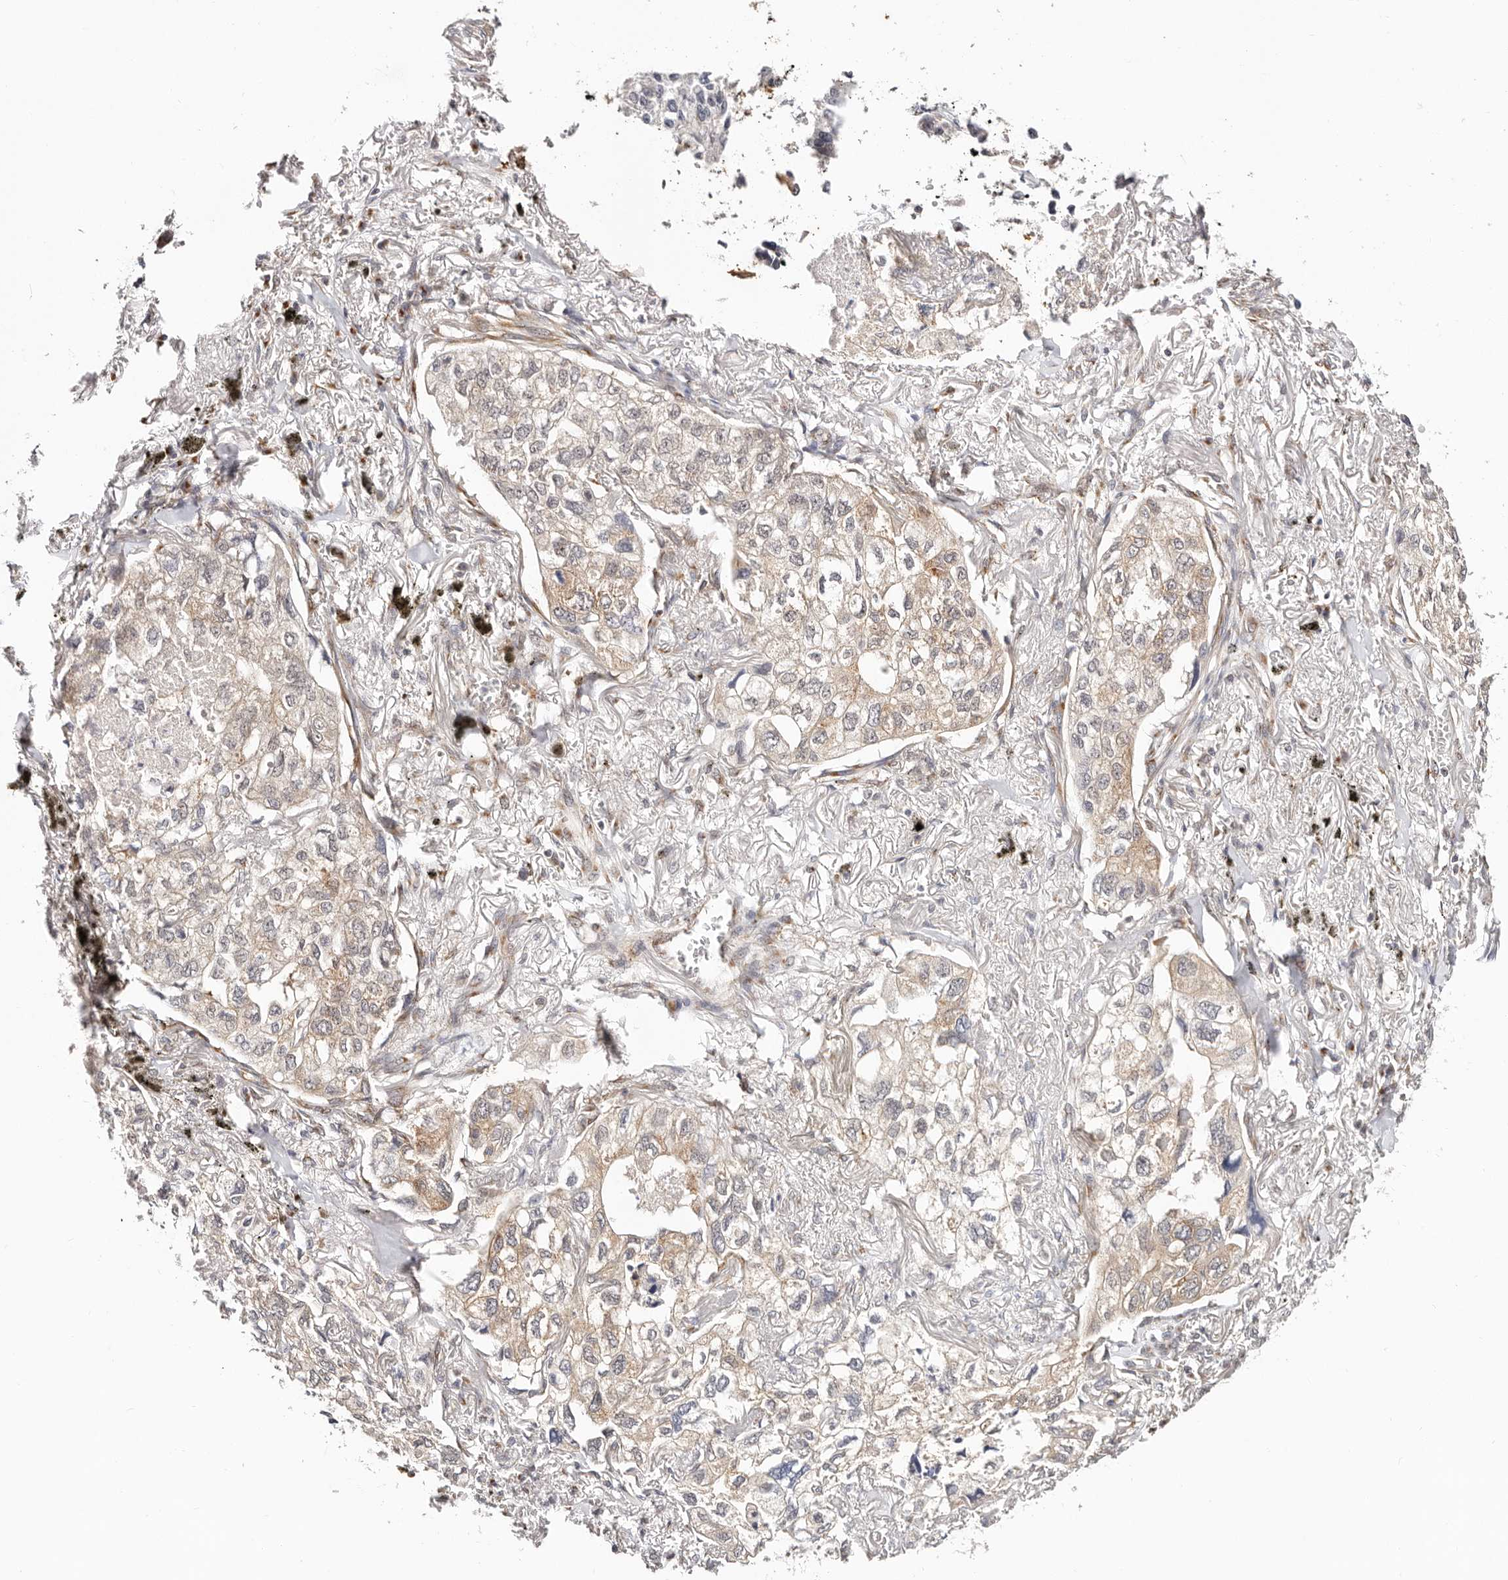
{"staining": {"intensity": "weak", "quantity": "25%-75%", "location": "cytoplasmic/membranous"}, "tissue": "lung cancer", "cell_type": "Tumor cells", "image_type": "cancer", "snomed": [{"axis": "morphology", "description": "Adenocarcinoma, NOS"}, {"axis": "topography", "description": "Lung"}], "caption": "Lung cancer stained for a protein reveals weak cytoplasmic/membranous positivity in tumor cells.", "gene": "VIPAS39", "patient": {"sex": "male", "age": 65}}